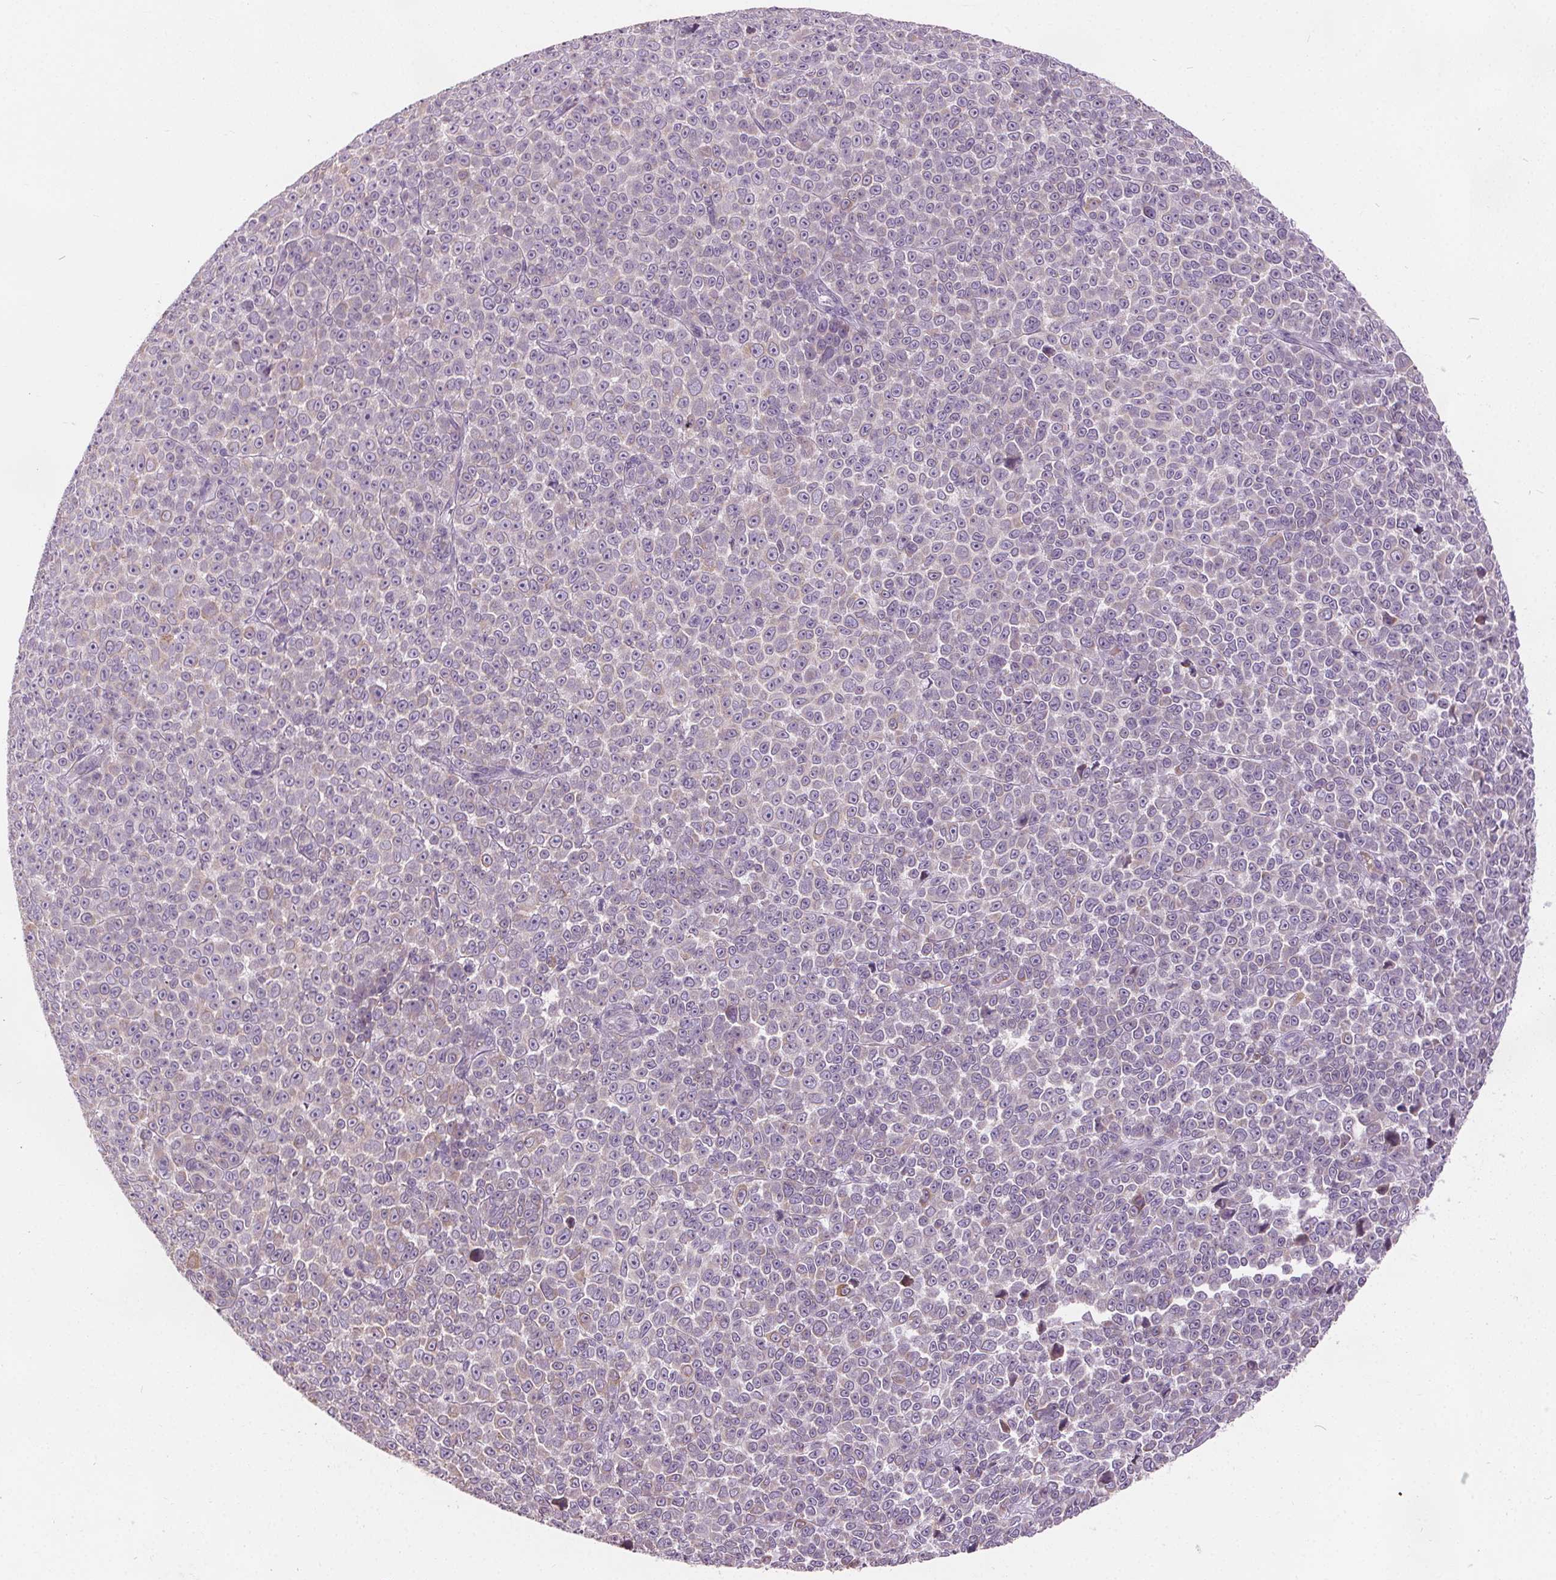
{"staining": {"intensity": "negative", "quantity": "none", "location": "none"}, "tissue": "melanoma", "cell_type": "Tumor cells", "image_type": "cancer", "snomed": [{"axis": "morphology", "description": "Malignant melanoma, NOS"}, {"axis": "topography", "description": "Skin"}], "caption": "This is an immunohistochemistry histopathology image of melanoma. There is no expression in tumor cells.", "gene": "ACOX2", "patient": {"sex": "female", "age": 95}}